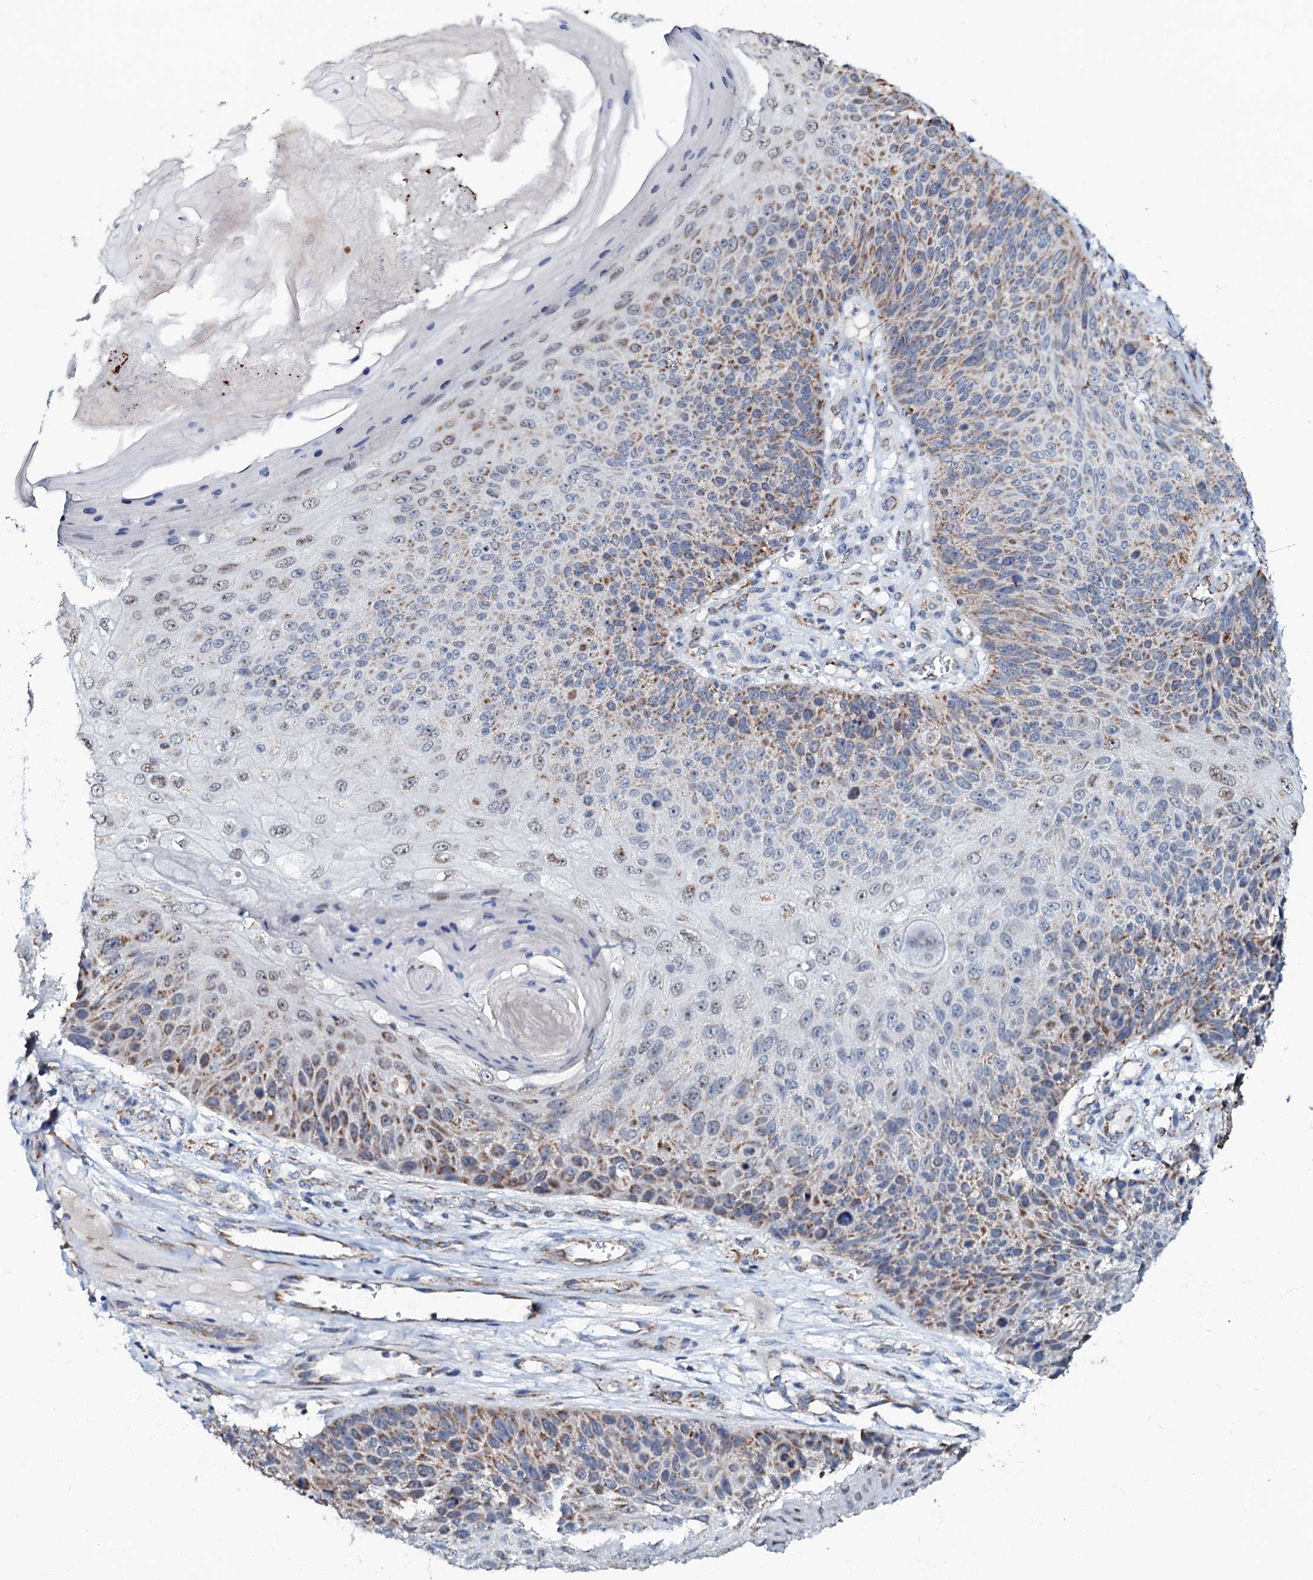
{"staining": {"intensity": "moderate", "quantity": ">75%", "location": "cytoplasmic/membranous"}, "tissue": "skin cancer", "cell_type": "Tumor cells", "image_type": "cancer", "snomed": [{"axis": "morphology", "description": "Squamous cell carcinoma, NOS"}, {"axis": "topography", "description": "Skin"}], "caption": "Immunohistochemical staining of human skin cancer (squamous cell carcinoma) displays moderate cytoplasmic/membranous protein staining in approximately >75% of tumor cells.", "gene": "MRPL51", "patient": {"sex": "female", "age": 88}}